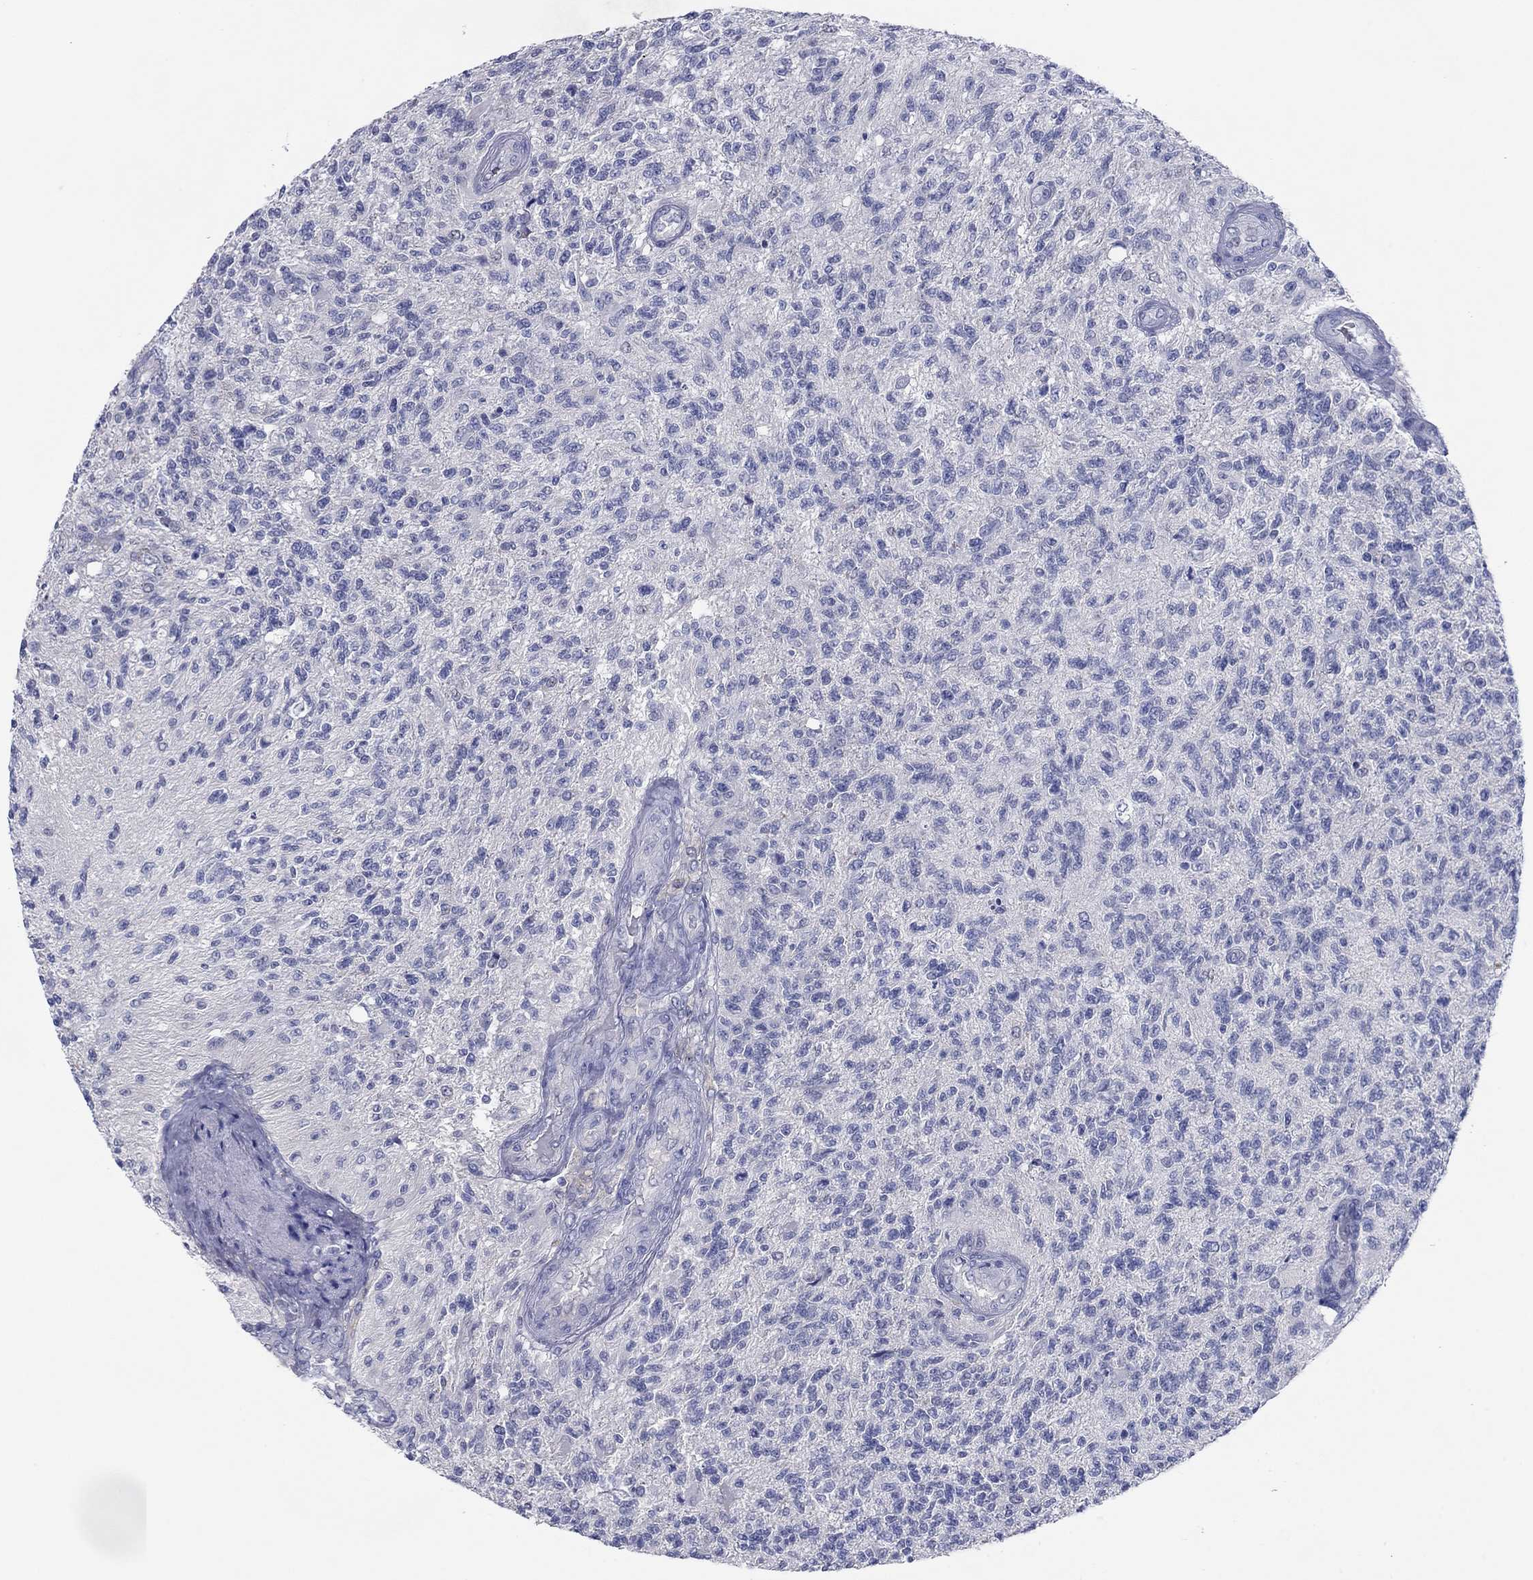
{"staining": {"intensity": "negative", "quantity": "none", "location": "none"}, "tissue": "glioma", "cell_type": "Tumor cells", "image_type": "cancer", "snomed": [{"axis": "morphology", "description": "Glioma, malignant, High grade"}, {"axis": "topography", "description": "Brain"}], "caption": "A photomicrograph of glioma stained for a protein displays no brown staining in tumor cells. (Brightfield microscopy of DAB (3,3'-diaminobenzidine) IHC at high magnification).", "gene": "PLS1", "patient": {"sex": "male", "age": 56}}